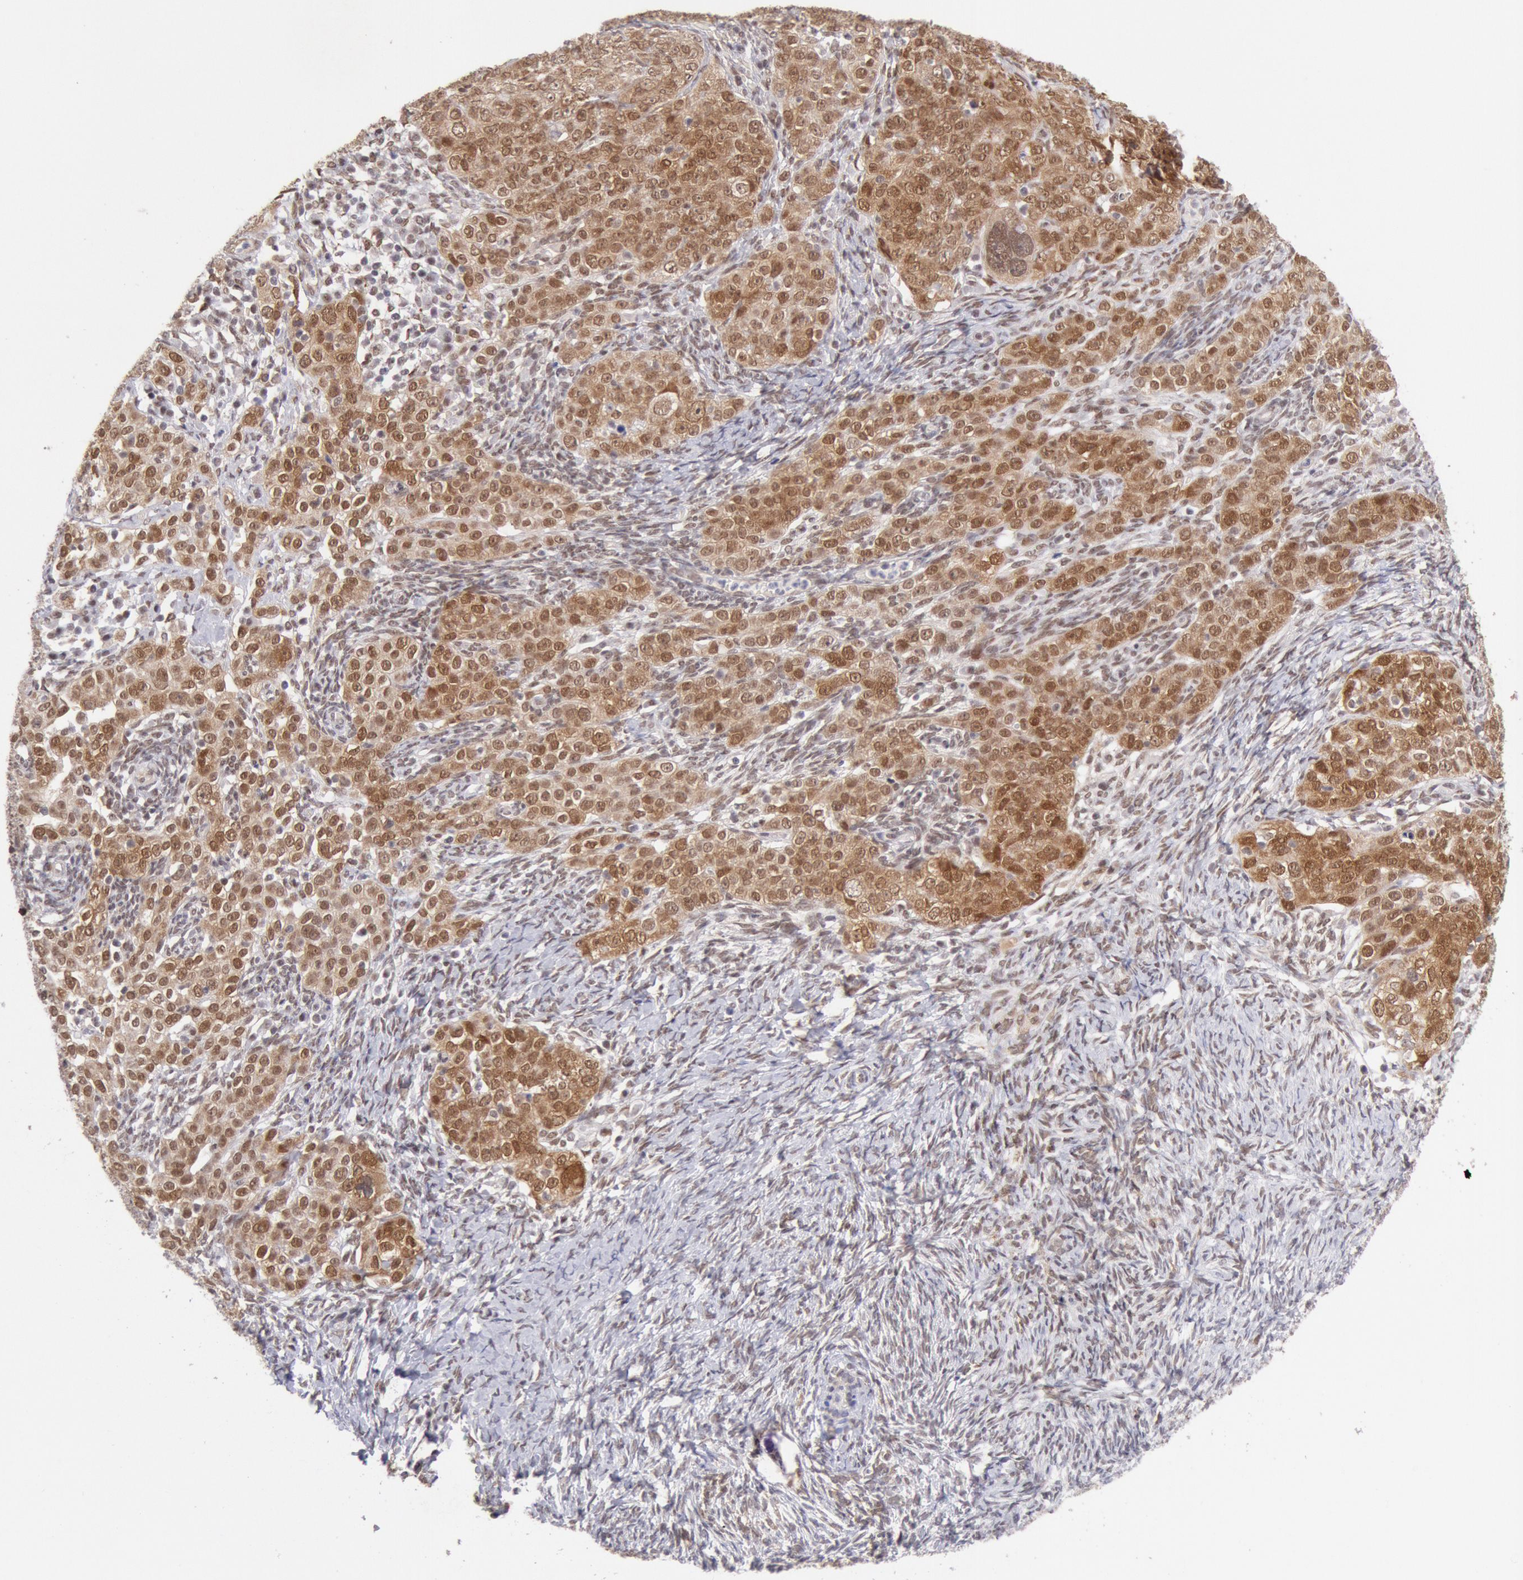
{"staining": {"intensity": "moderate", "quantity": ">75%", "location": "cytoplasmic/membranous,nuclear"}, "tissue": "ovarian cancer", "cell_type": "Tumor cells", "image_type": "cancer", "snomed": [{"axis": "morphology", "description": "Normal tissue, NOS"}, {"axis": "morphology", "description": "Cystadenocarcinoma, serous, NOS"}, {"axis": "topography", "description": "Ovary"}], "caption": "Human ovarian serous cystadenocarcinoma stained with a protein marker demonstrates moderate staining in tumor cells.", "gene": "CDKN2B", "patient": {"sex": "female", "age": 62}}